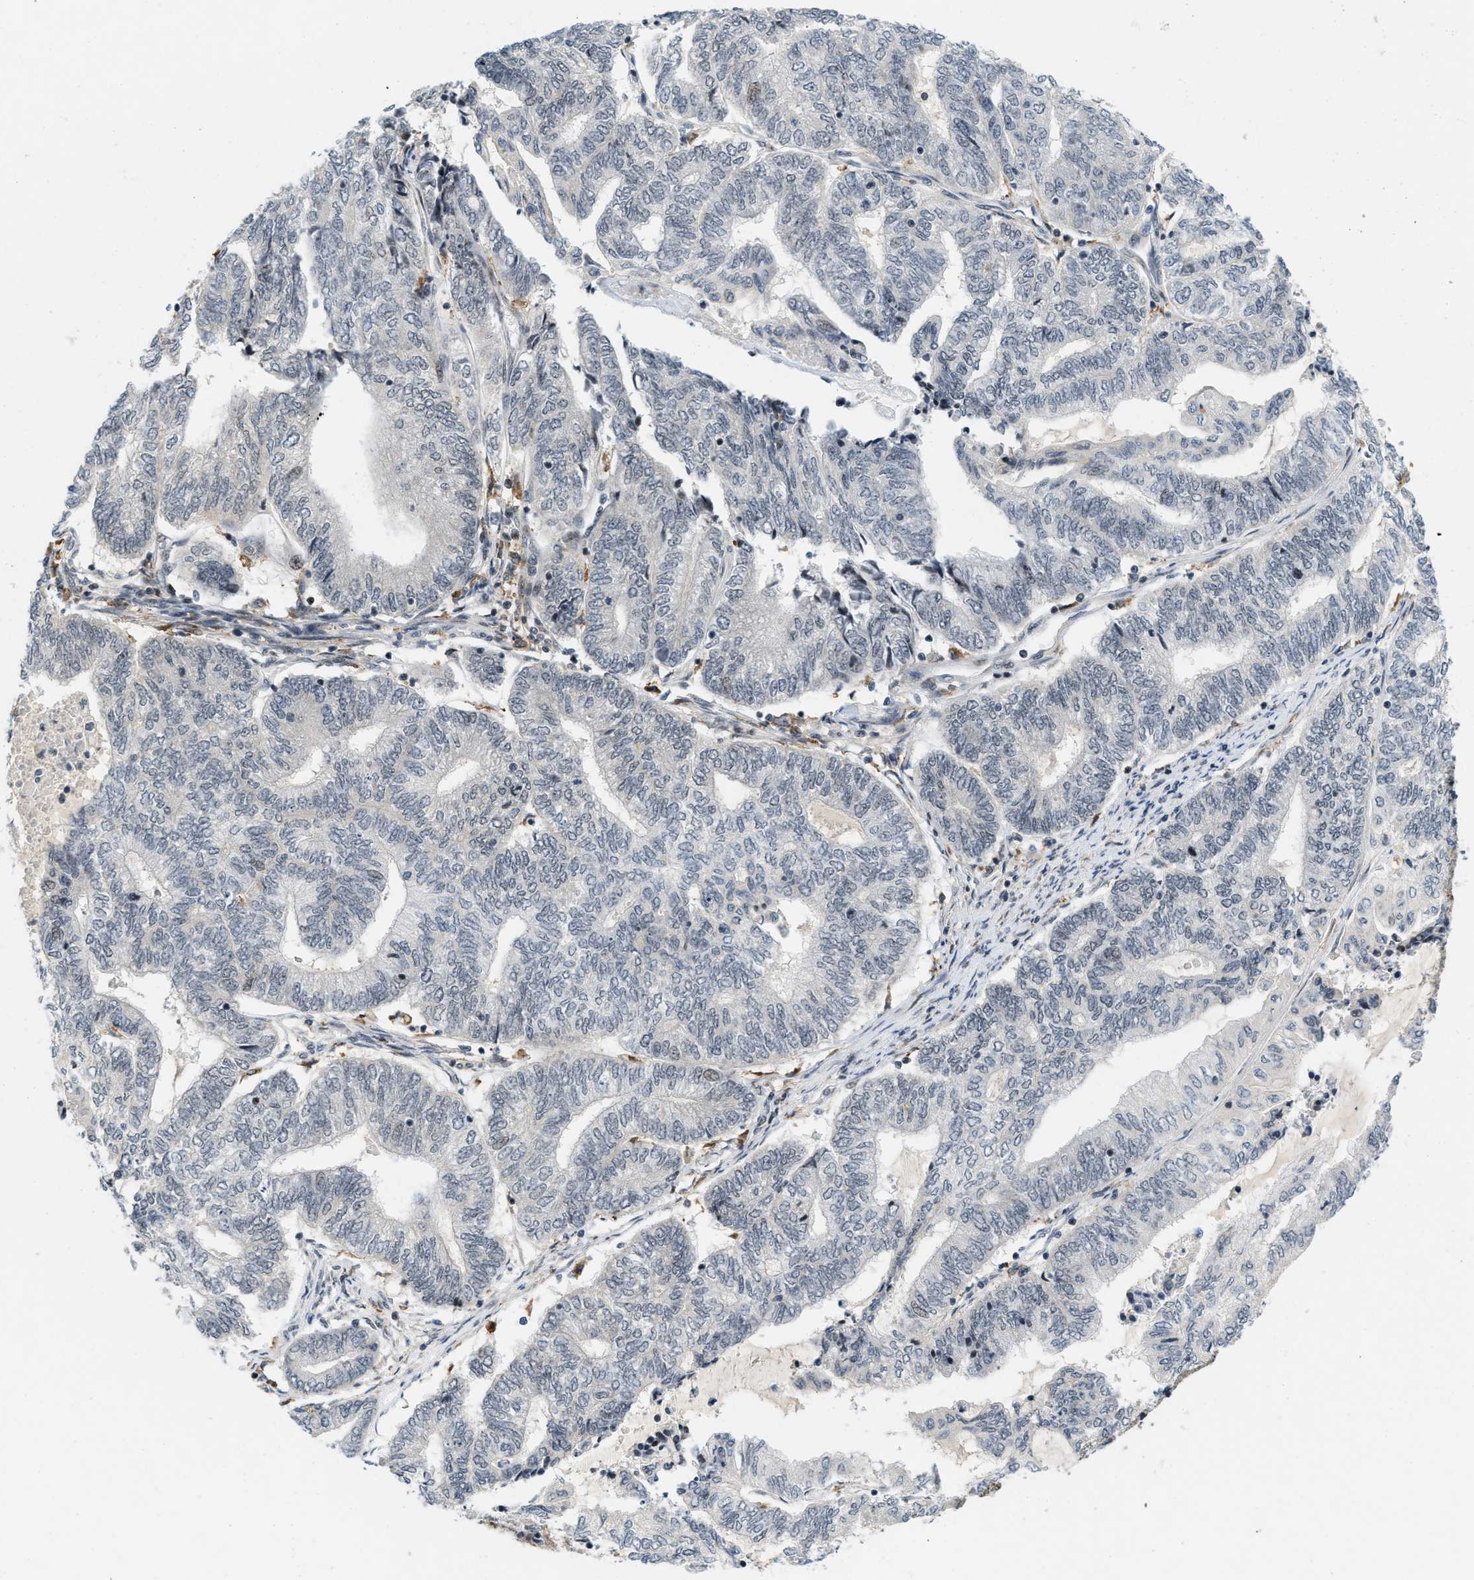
{"staining": {"intensity": "negative", "quantity": "none", "location": "none"}, "tissue": "endometrial cancer", "cell_type": "Tumor cells", "image_type": "cancer", "snomed": [{"axis": "morphology", "description": "Adenocarcinoma, NOS"}, {"axis": "topography", "description": "Uterus"}, {"axis": "topography", "description": "Endometrium"}], "caption": "Photomicrograph shows no protein positivity in tumor cells of endometrial cancer tissue.", "gene": "ING1", "patient": {"sex": "female", "age": 70}}